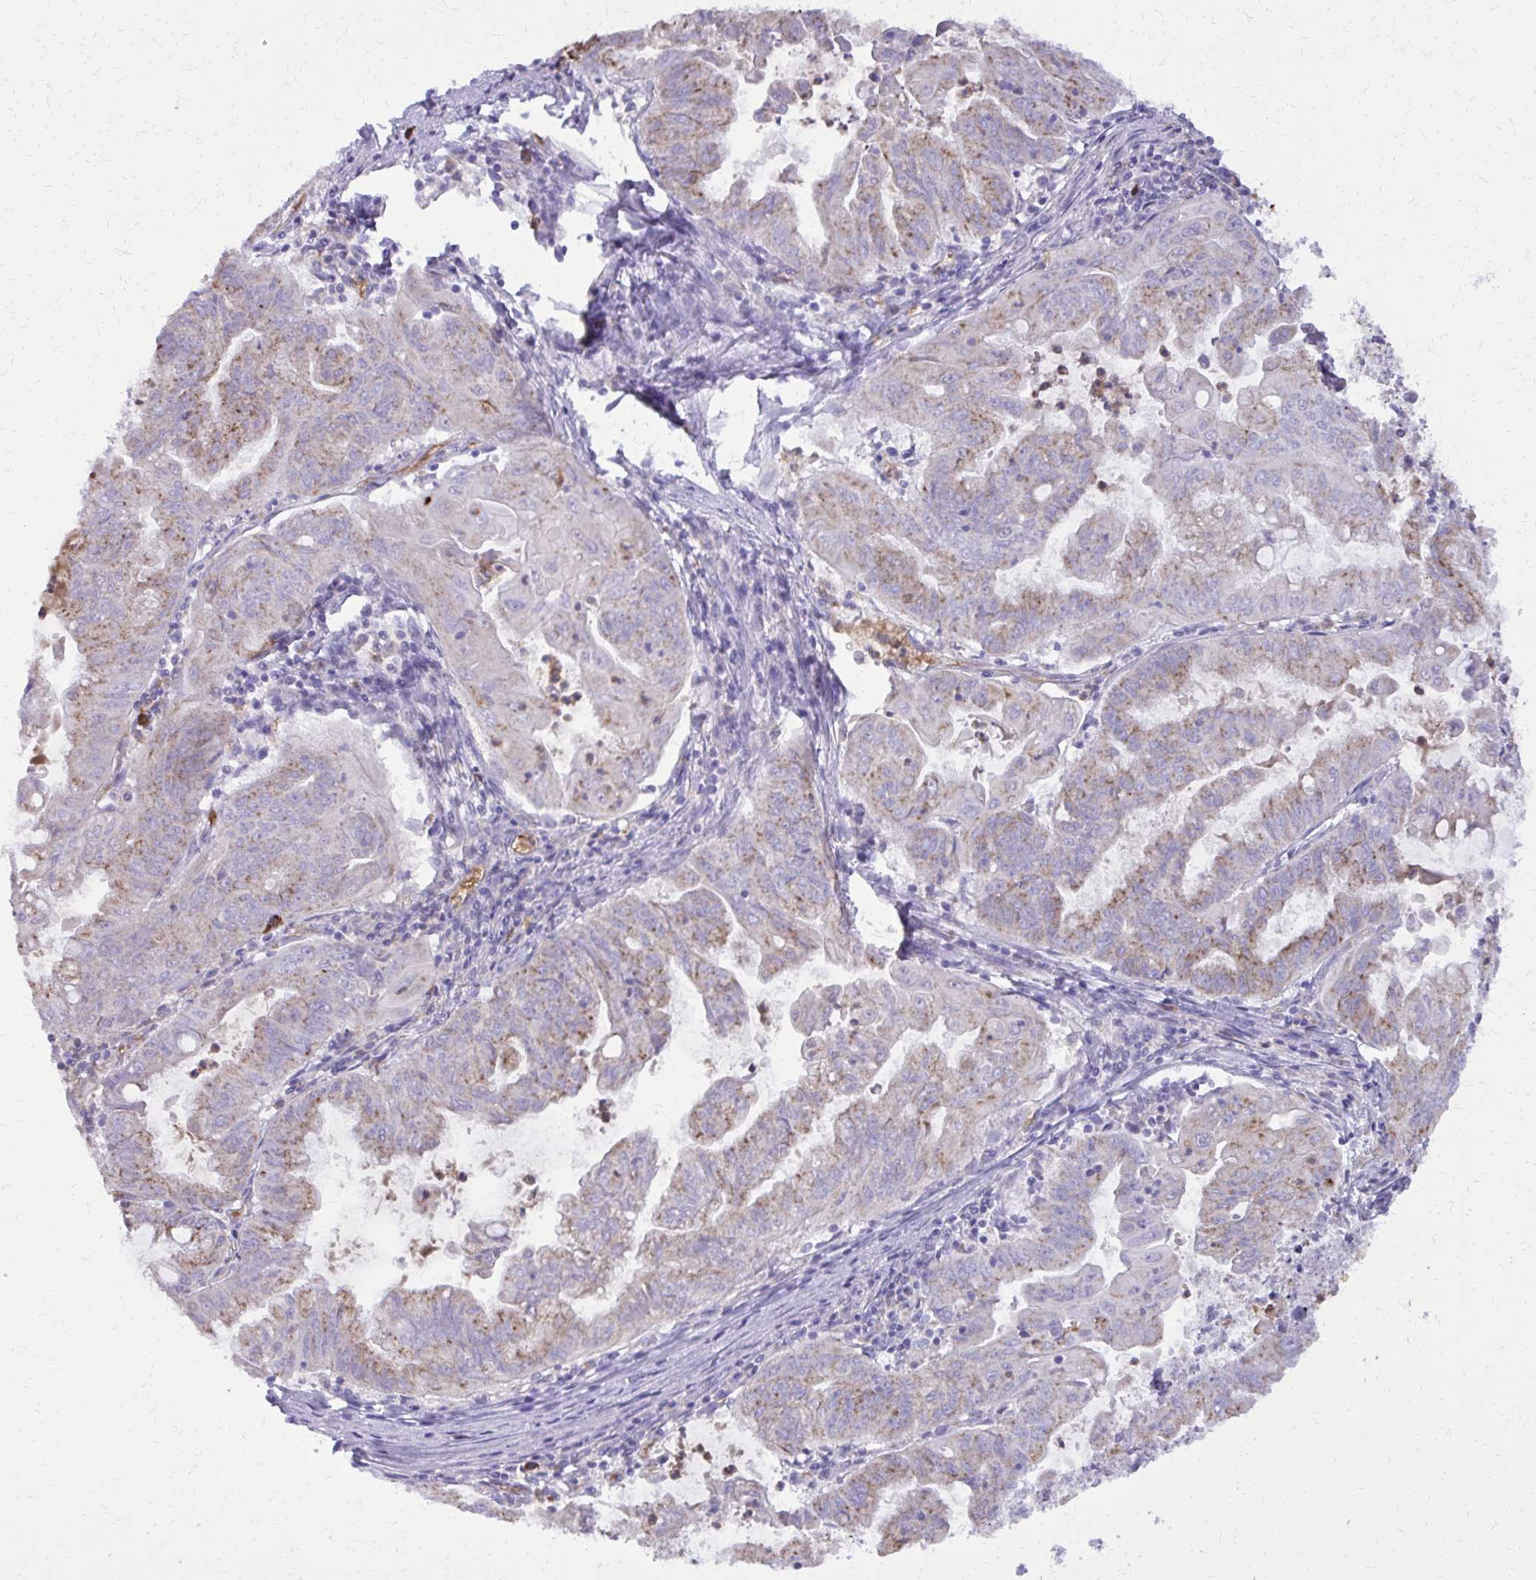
{"staining": {"intensity": "weak", "quantity": "25%-75%", "location": "cytoplasmic/membranous"}, "tissue": "stomach cancer", "cell_type": "Tumor cells", "image_type": "cancer", "snomed": [{"axis": "morphology", "description": "Adenocarcinoma, NOS"}, {"axis": "topography", "description": "Stomach, upper"}], "caption": "Immunohistochemical staining of adenocarcinoma (stomach) exhibits low levels of weak cytoplasmic/membranous protein positivity in about 25%-75% of tumor cells. (Brightfield microscopy of DAB IHC at high magnification).", "gene": "CAT", "patient": {"sex": "male", "age": 80}}